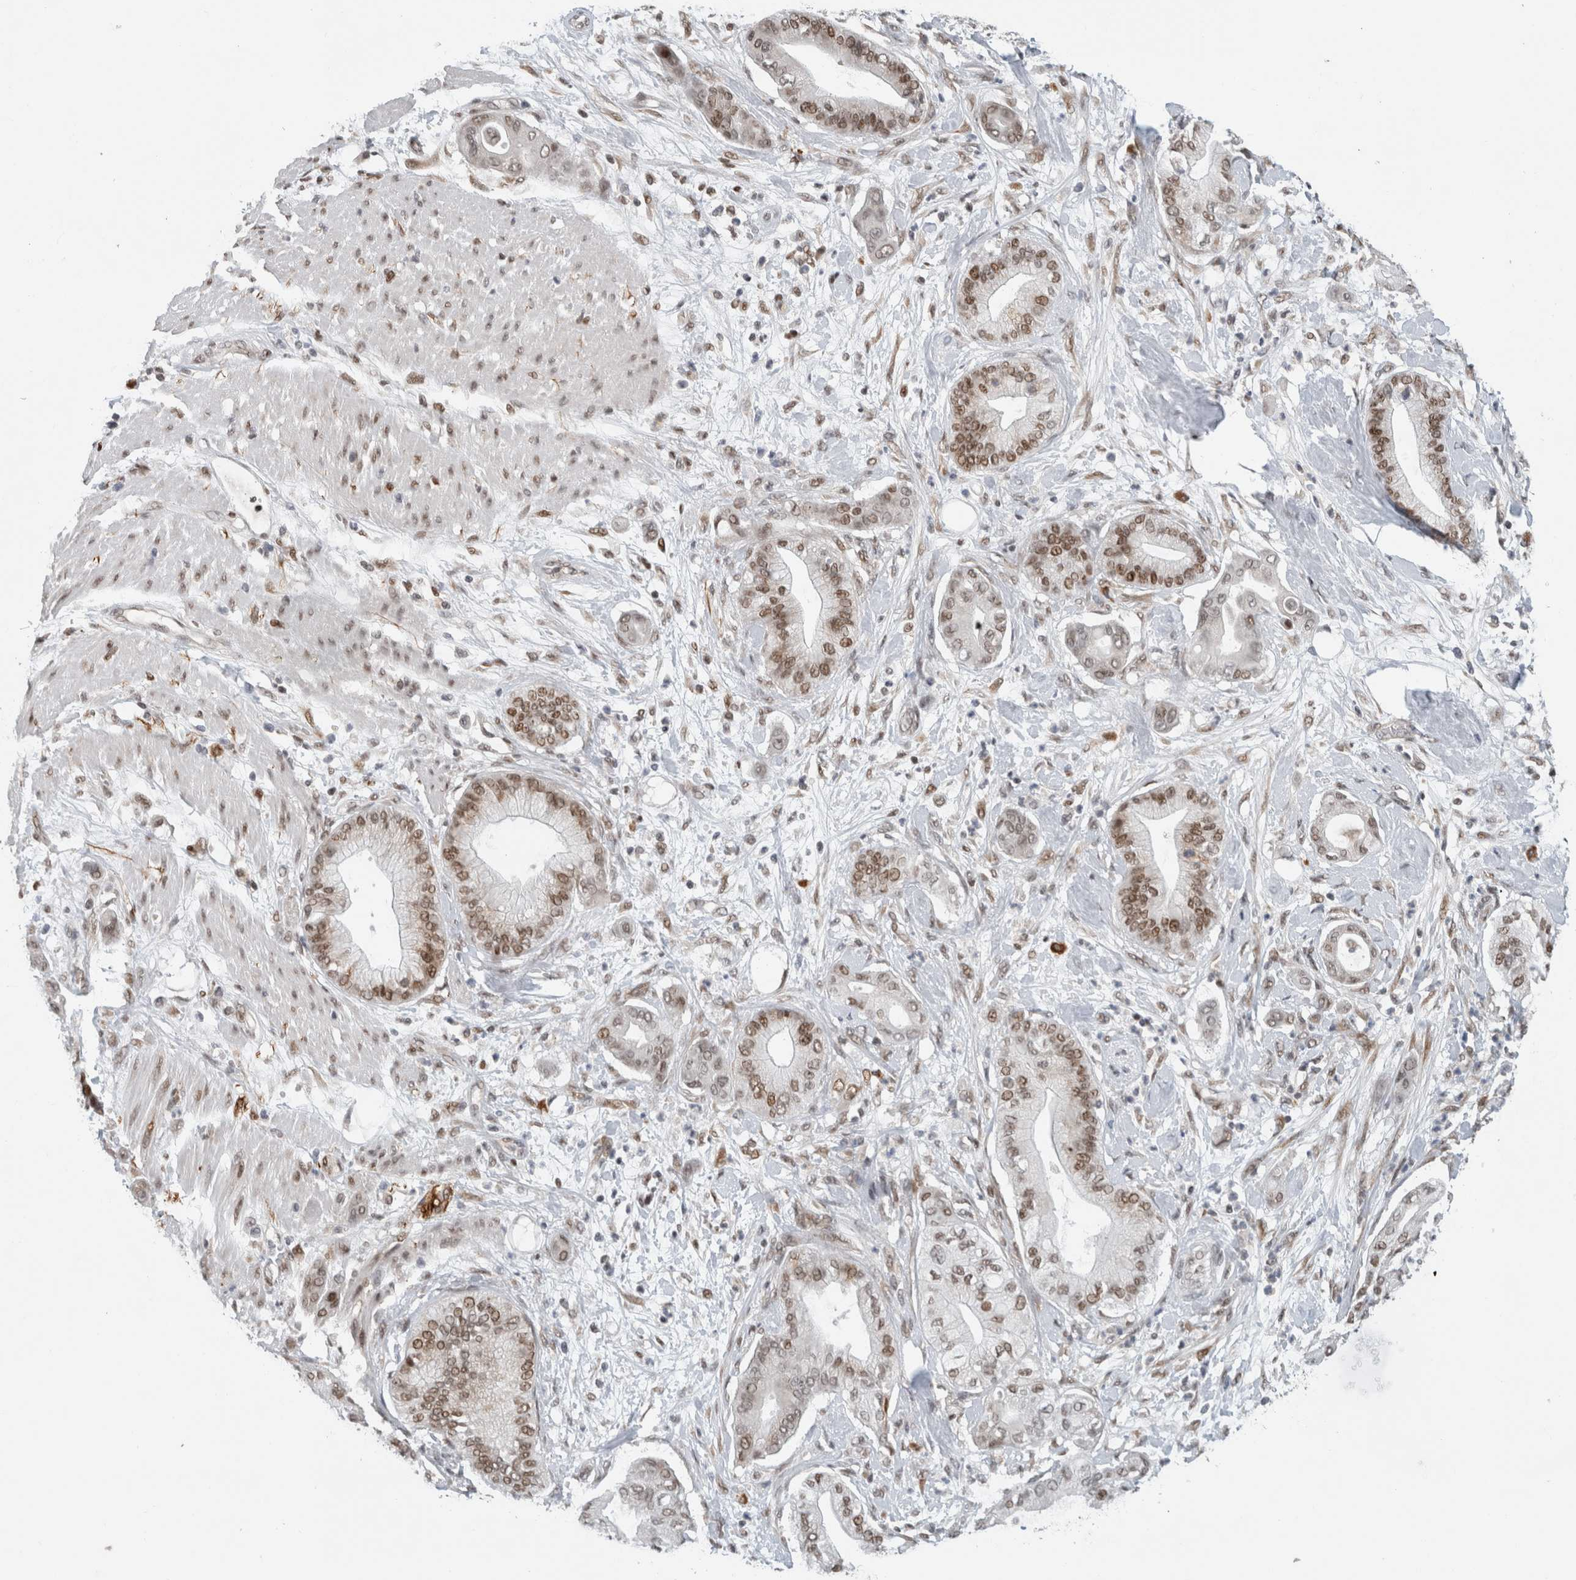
{"staining": {"intensity": "moderate", "quantity": ">75%", "location": "nuclear"}, "tissue": "pancreatic cancer", "cell_type": "Tumor cells", "image_type": "cancer", "snomed": [{"axis": "morphology", "description": "Adenocarcinoma, NOS"}, {"axis": "morphology", "description": "Adenocarcinoma, metastatic, NOS"}, {"axis": "topography", "description": "Lymph node"}, {"axis": "topography", "description": "Pancreas"}, {"axis": "topography", "description": "Duodenum"}], "caption": "Pancreatic adenocarcinoma tissue demonstrates moderate nuclear expression in approximately >75% of tumor cells, visualized by immunohistochemistry.", "gene": "HNRNPR", "patient": {"sex": "female", "age": 64}}